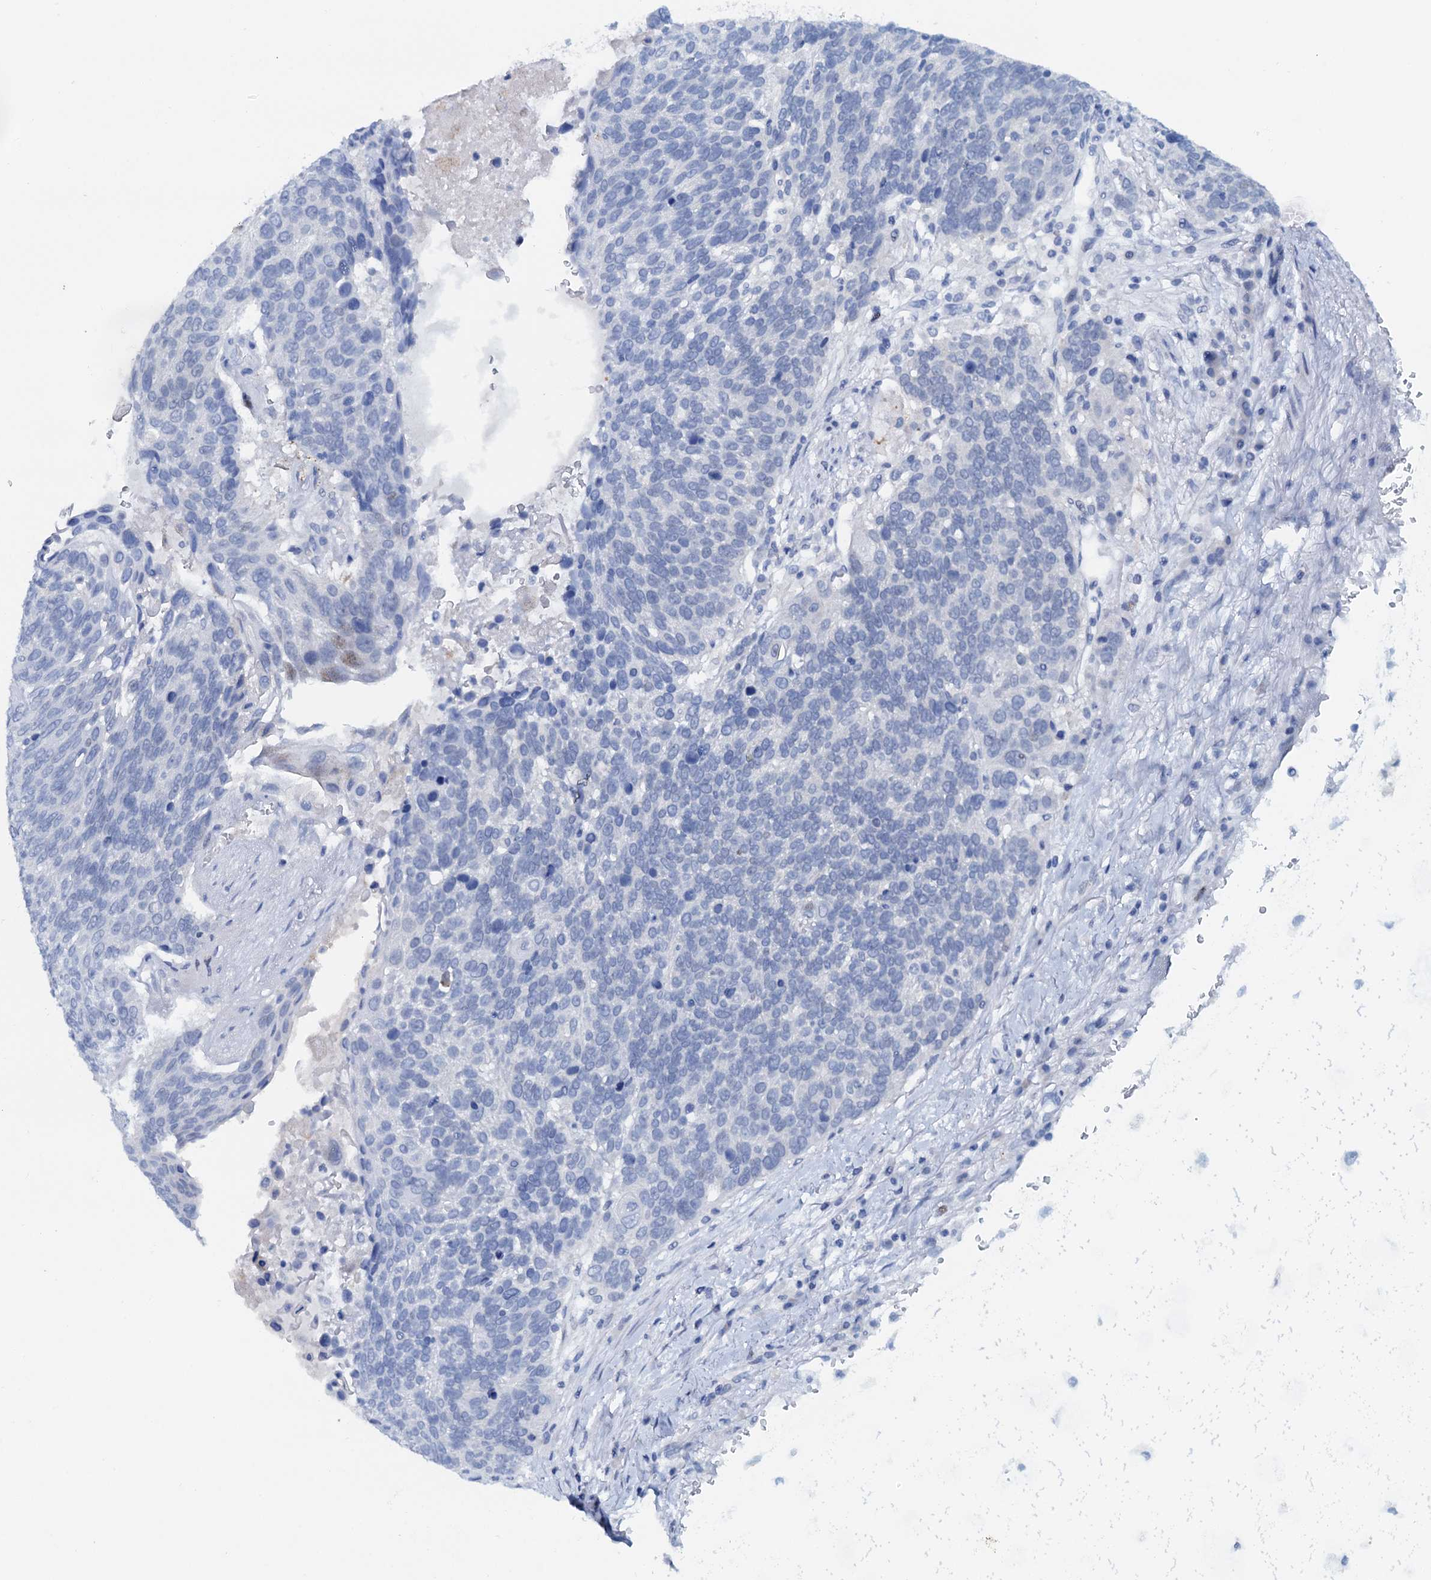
{"staining": {"intensity": "weak", "quantity": "<25%", "location": "nuclear"}, "tissue": "lung cancer", "cell_type": "Tumor cells", "image_type": "cancer", "snomed": [{"axis": "morphology", "description": "Squamous cell carcinoma, NOS"}, {"axis": "topography", "description": "Lung"}], "caption": "Photomicrograph shows no significant protein positivity in tumor cells of lung squamous cell carcinoma.", "gene": "PTGES3", "patient": {"sex": "male", "age": 66}}